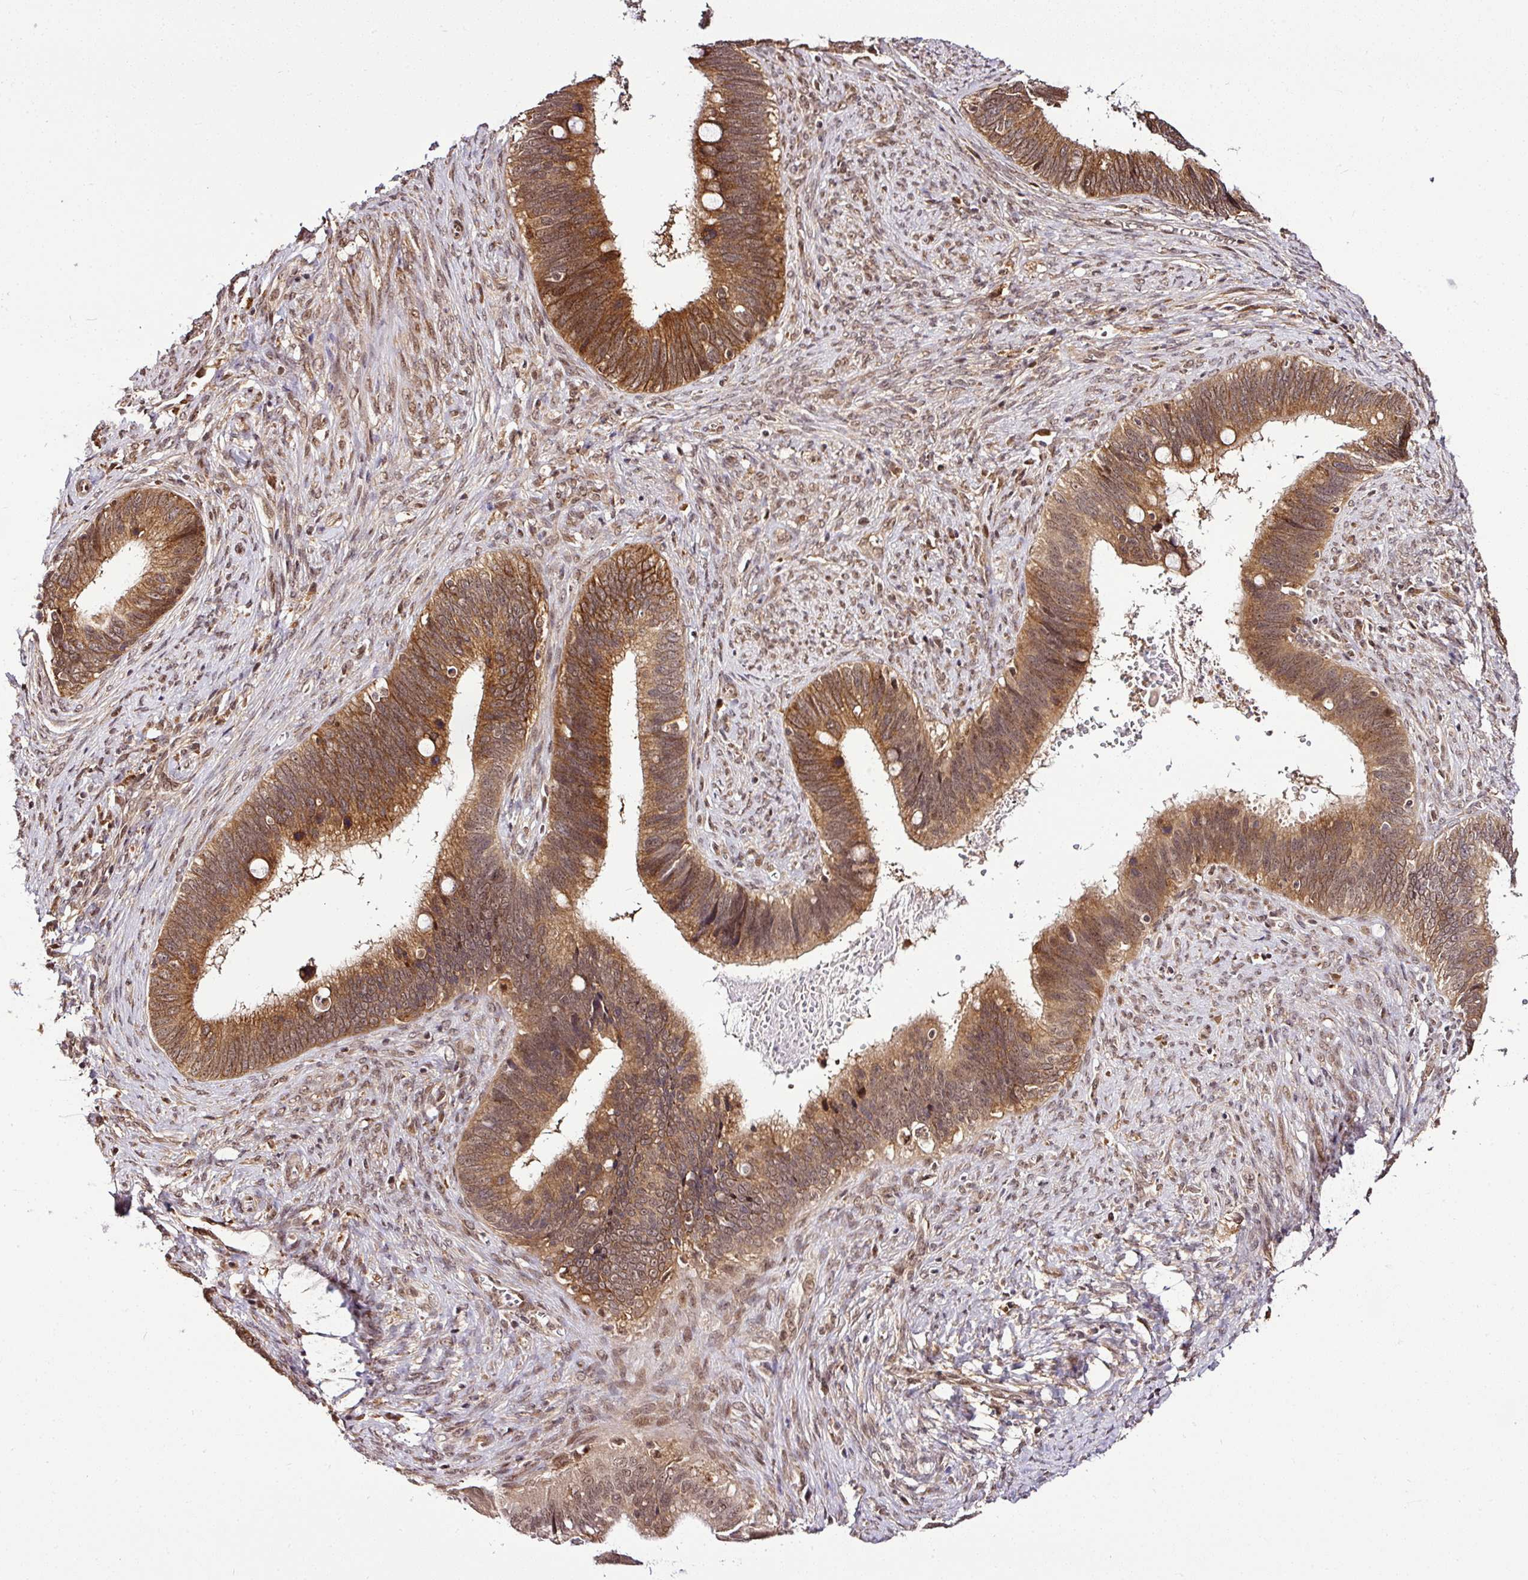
{"staining": {"intensity": "moderate", "quantity": ">75%", "location": "cytoplasmic/membranous,nuclear"}, "tissue": "cervical cancer", "cell_type": "Tumor cells", "image_type": "cancer", "snomed": [{"axis": "morphology", "description": "Adenocarcinoma, NOS"}, {"axis": "topography", "description": "Cervix"}], "caption": "Protein expression analysis of human adenocarcinoma (cervical) reveals moderate cytoplasmic/membranous and nuclear positivity in approximately >75% of tumor cells.", "gene": "FAM153A", "patient": {"sex": "female", "age": 42}}